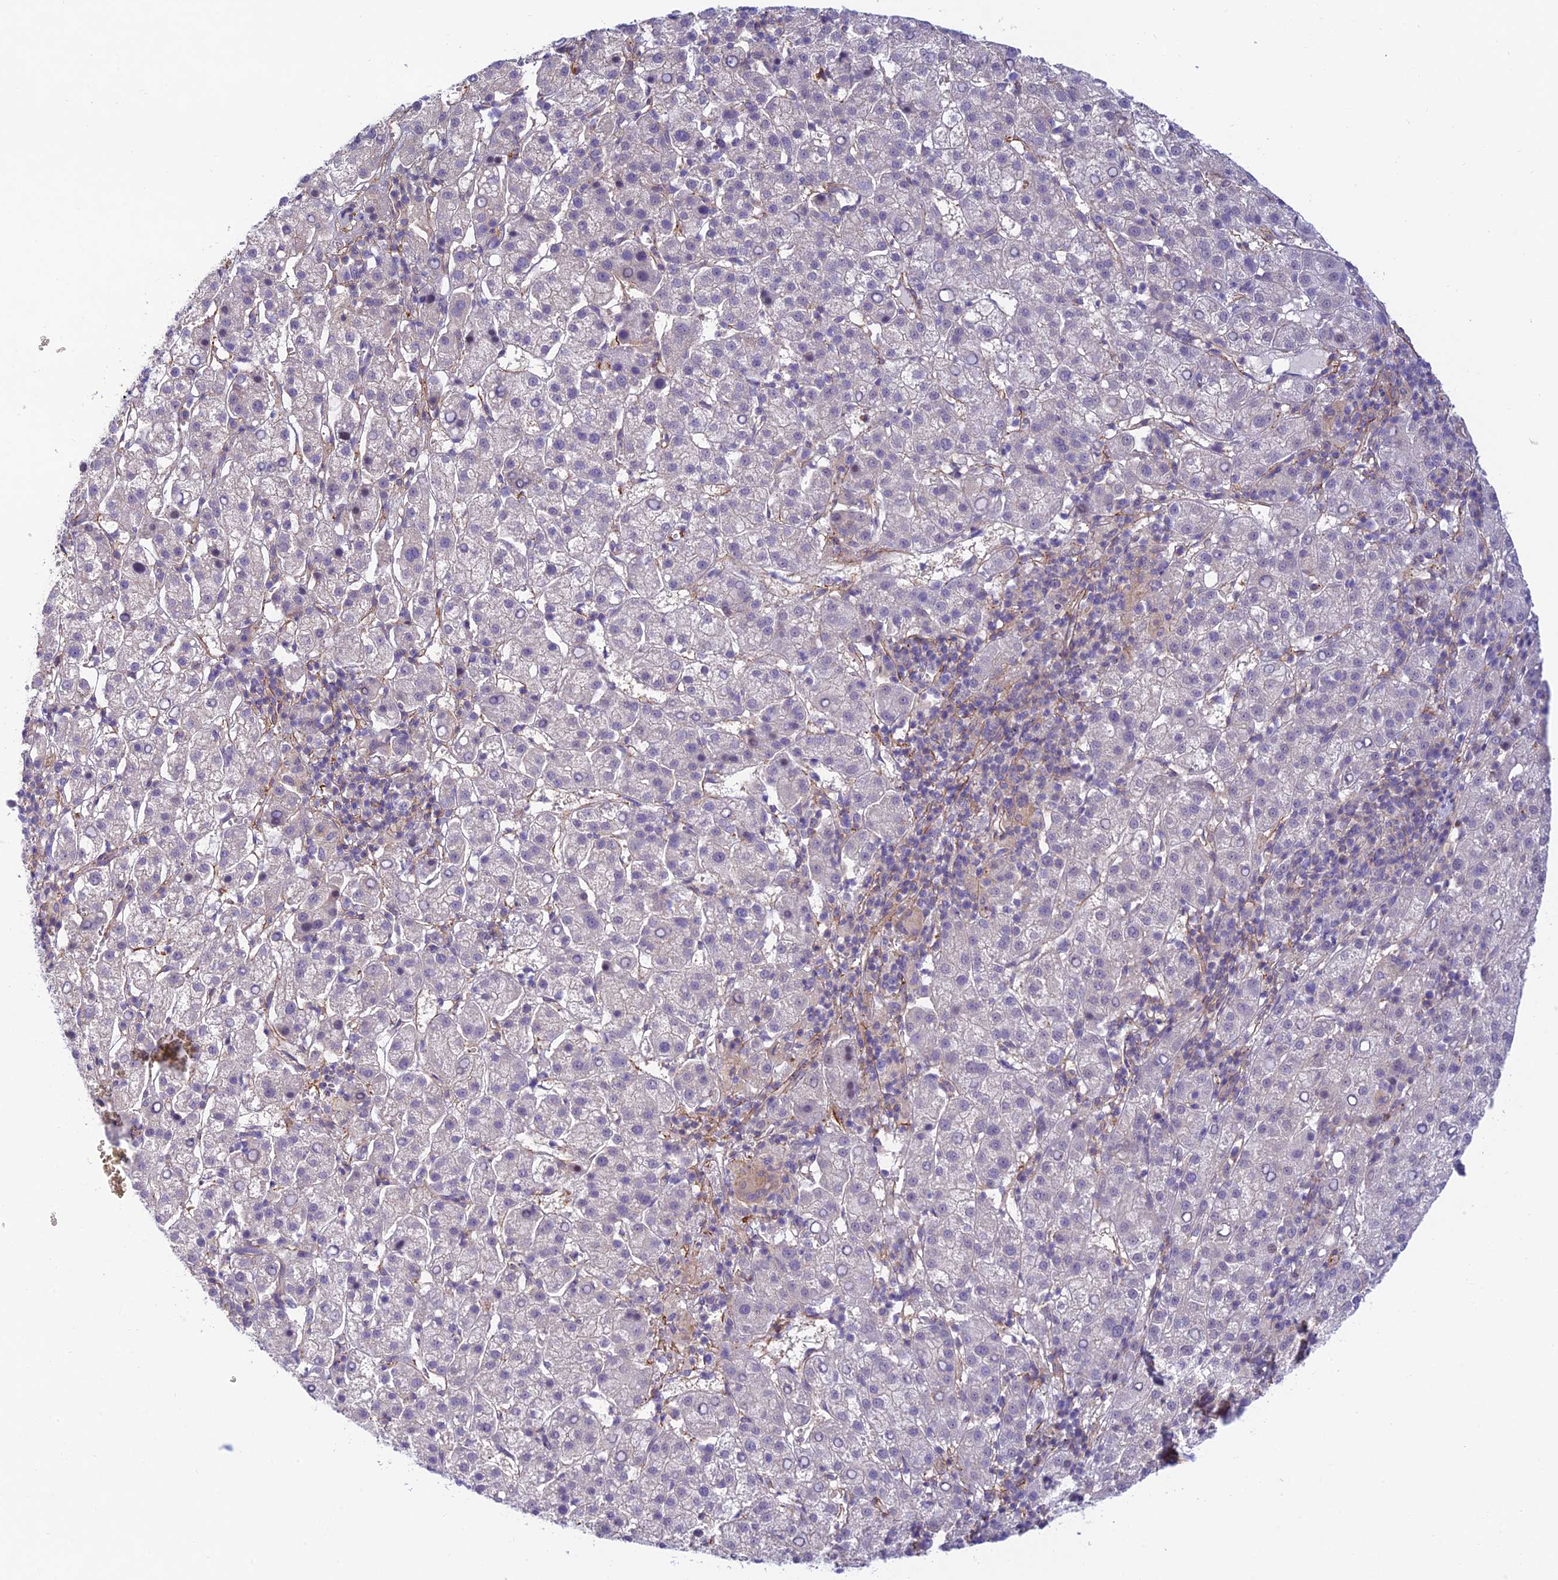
{"staining": {"intensity": "negative", "quantity": "none", "location": "none"}, "tissue": "liver cancer", "cell_type": "Tumor cells", "image_type": "cancer", "snomed": [{"axis": "morphology", "description": "Carcinoma, Hepatocellular, NOS"}, {"axis": "topography", "description": "Liver"}], "caption": "Human liver cancer (hepatocellular carcinoma) stained for a protein using immunohistochemistry (IHC) exhibits no staining in tumor cells.", "gene": "FBXW4", "patient": {"sex": "female", "age": 58}}